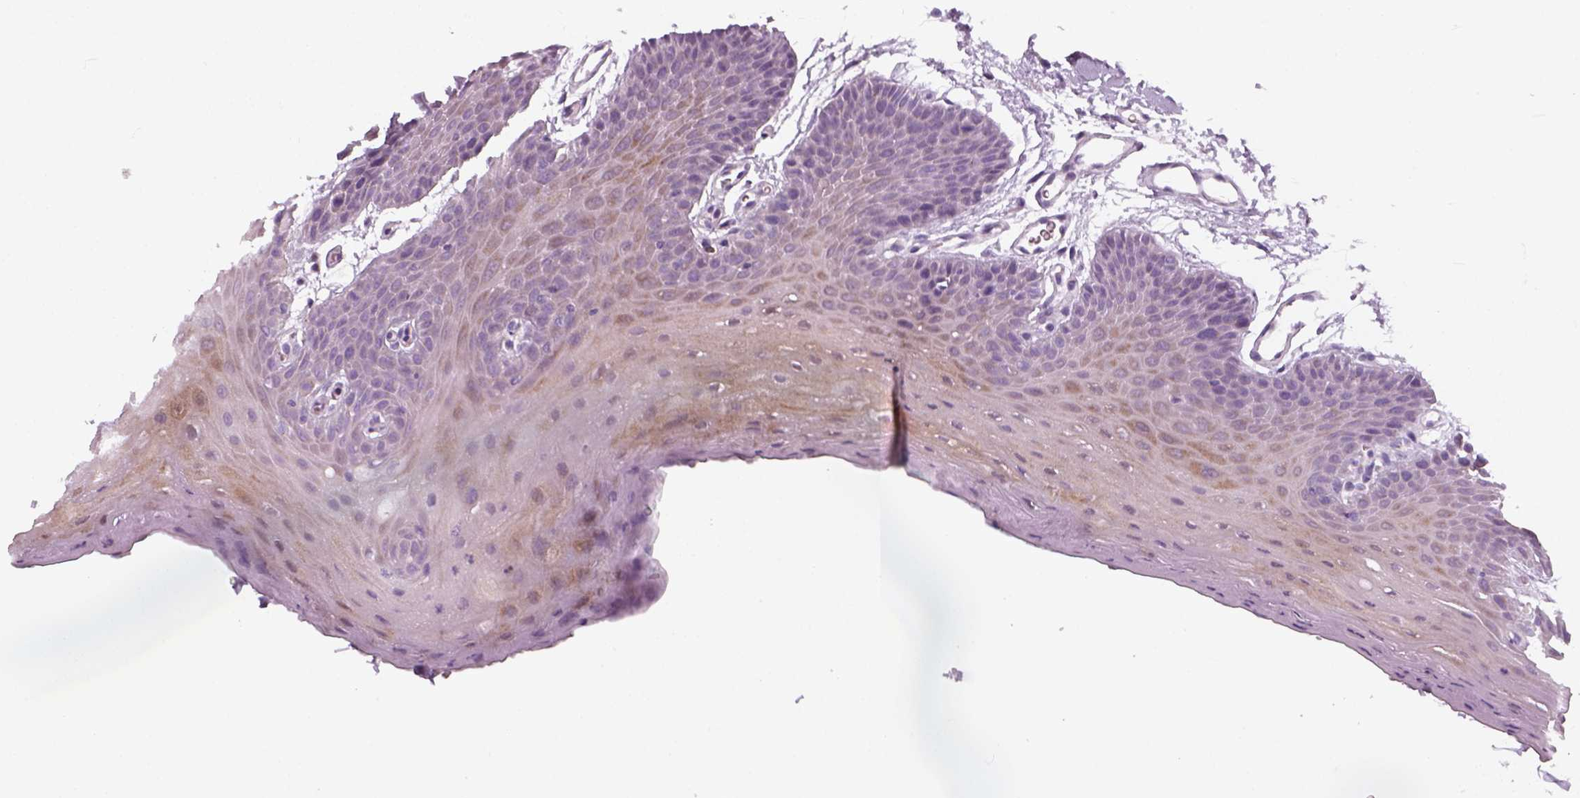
{"staining": {"intensity": "negative", "quantity": "none", "location": "none"}, "tissue": "oral mucosa", "cell_type": "Squamous epithelial cells", "image_type": "normal", "snomed": [{"axis": "morphology", "description": "Normal tissue, NOS"}, {"axis": "morphology", "description": "Squamous cell carcinoma, NOS"}, {"axis": "topography", "description": "Oral tissue"}, {"axis": "topography", "description": "Head-Neck"}], "caption": "Squamous epithelial cells are negative for protein expression in unremarkable human oral mucosa. (DAB immunohistochemistry (IHC) visualized using brightfield microscopy, high magnification).", "gene": "IL4", "patient": {"sex": "female", "age": 50}}